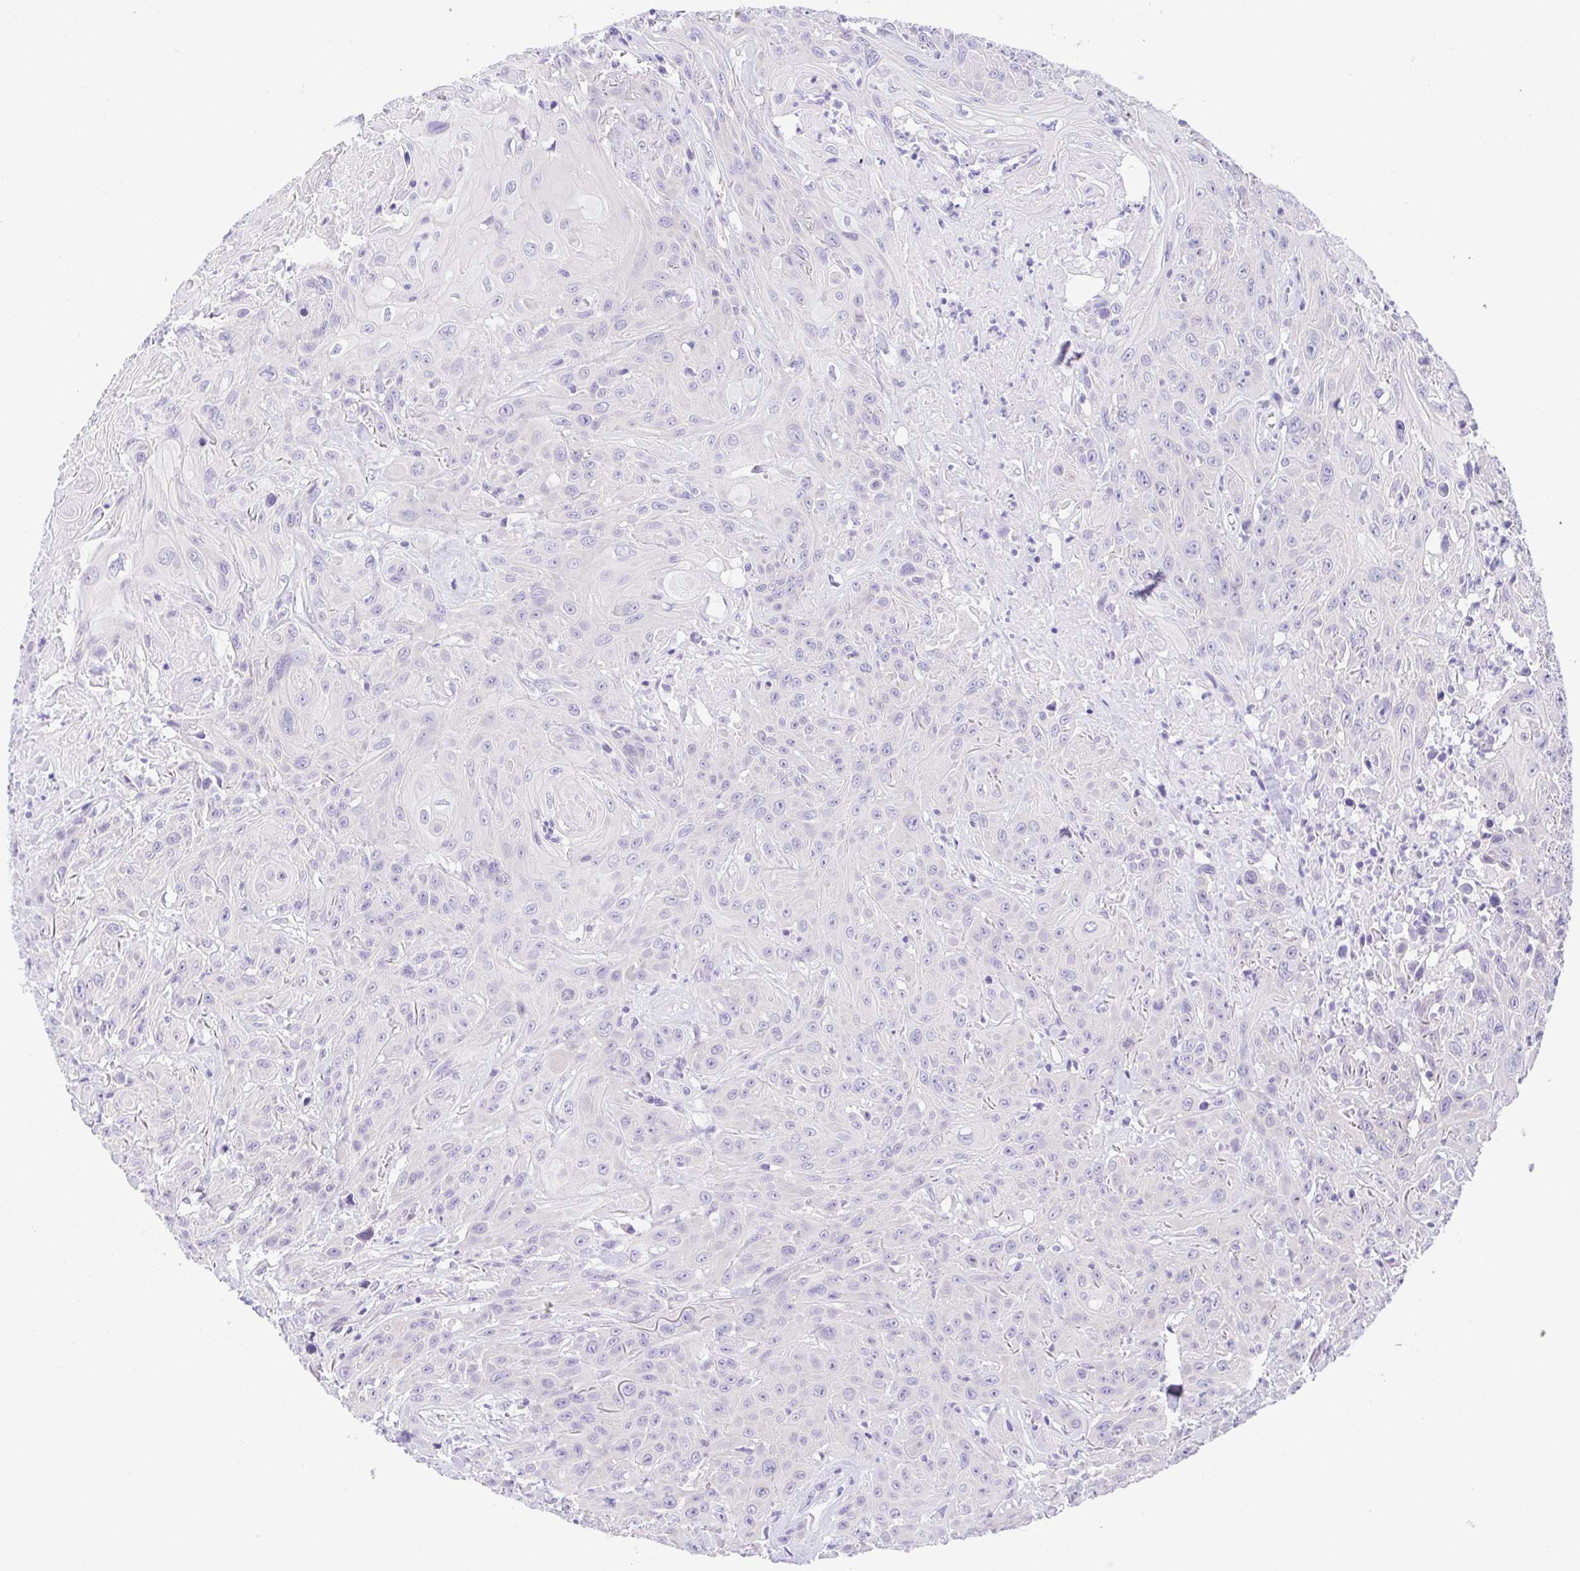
{"staining": {"intensity": "negative", "quantity": "none", "location": "none"}, "tissue": "head and neck cancer", "cell_type": "Tumor cells", "image_type": "cancer", "snomed": [{"axis": "morphology", "description": "Squamous cell carcinoma, NOS"}, {"axis": "topography", "description": "Skin"}, {"axis": "topography", "description": "Head-Neck"}], "caption": "Immunohistochemistry (IHC) photomicrograph of neoplastic tissue: human squamous cell carcinoma (head and neck) stained with DAB (3,3'-diaminobenzidine) displays no significant protein expression in tumor cells.", "gene": "LUZP4", "patient": {"sex": "male", "age": 80}}